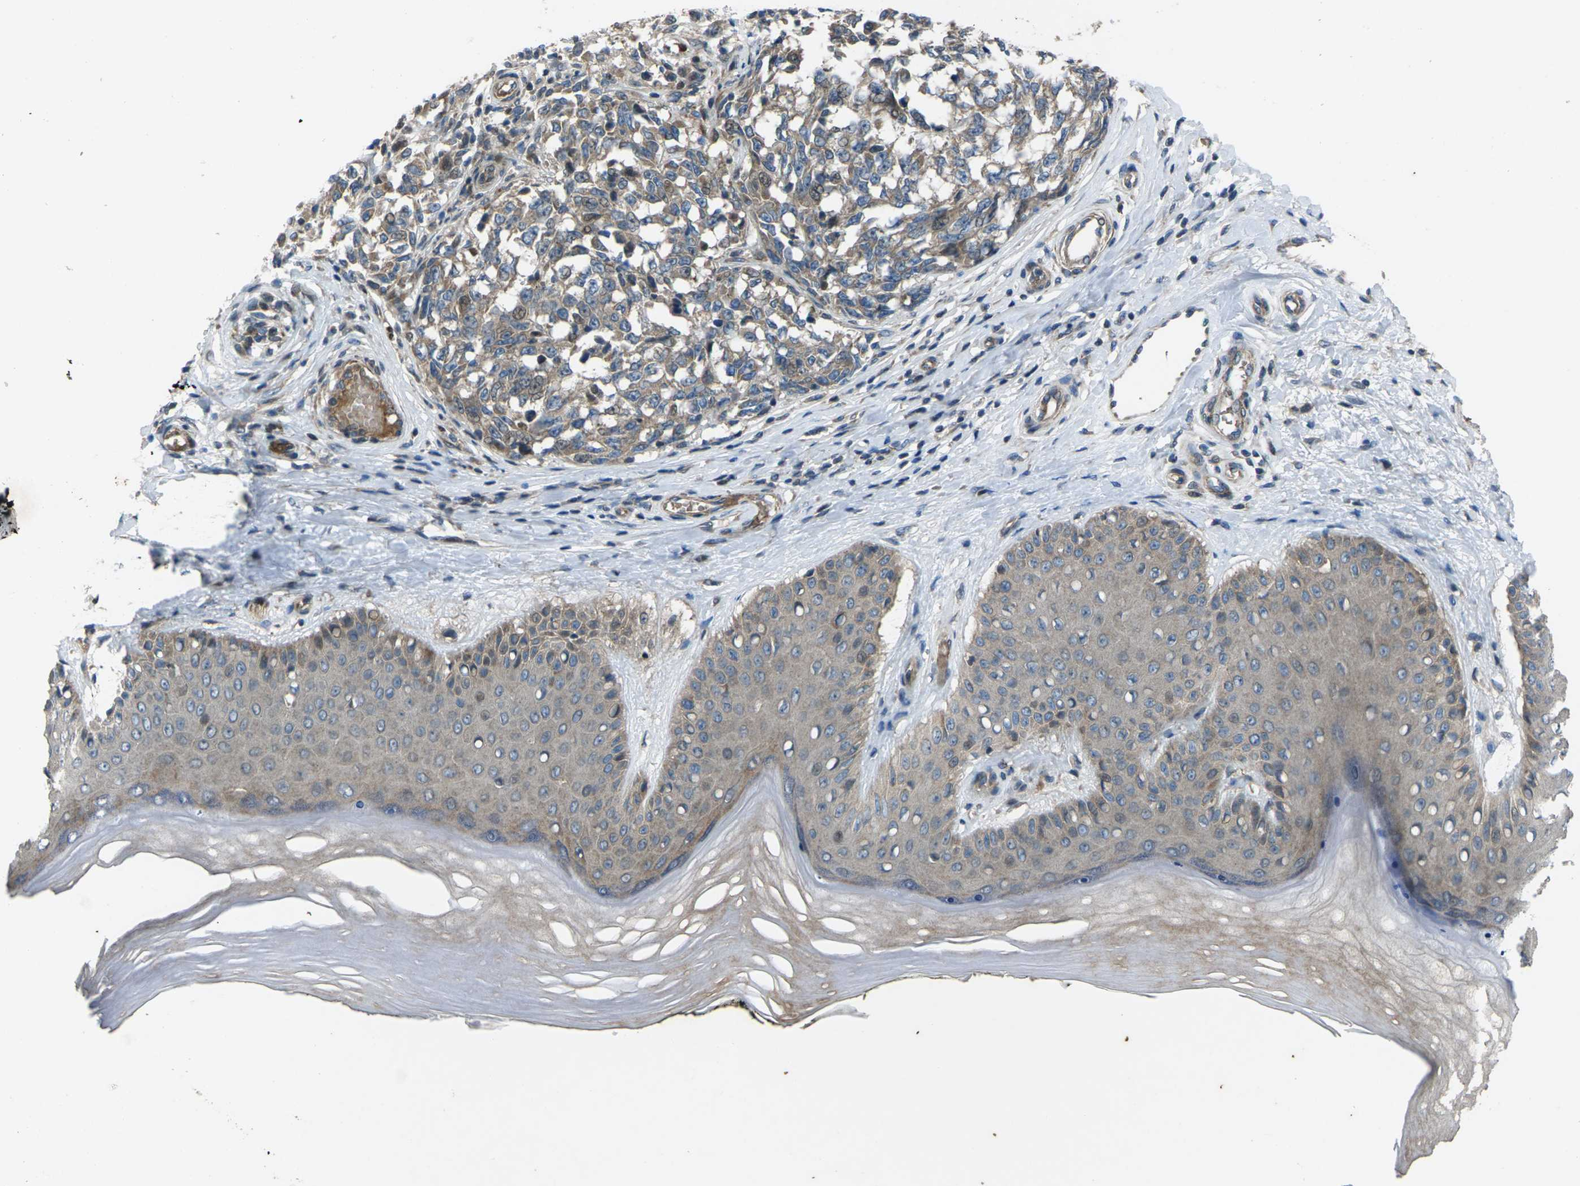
{"staining": {"intensity": "moderate", "quantity": ">75%", "location": "cytoplasmic/membranous"}, "tissue": "melanoma", "cell_type": "Tumor cells", "image_type": "cancer", "snomed": [{"axis": "morphology", "description": "Malignant melanoma, NOS"}, {"axis": "topography", "description": "Skin"}], "caption": "A brown stain shows moderate cytoplasmic/membranous expression of a protein in human melanoma tumor cells.", "gene": "EDNRA", "patient": {"sex": "female", "age": 64}}